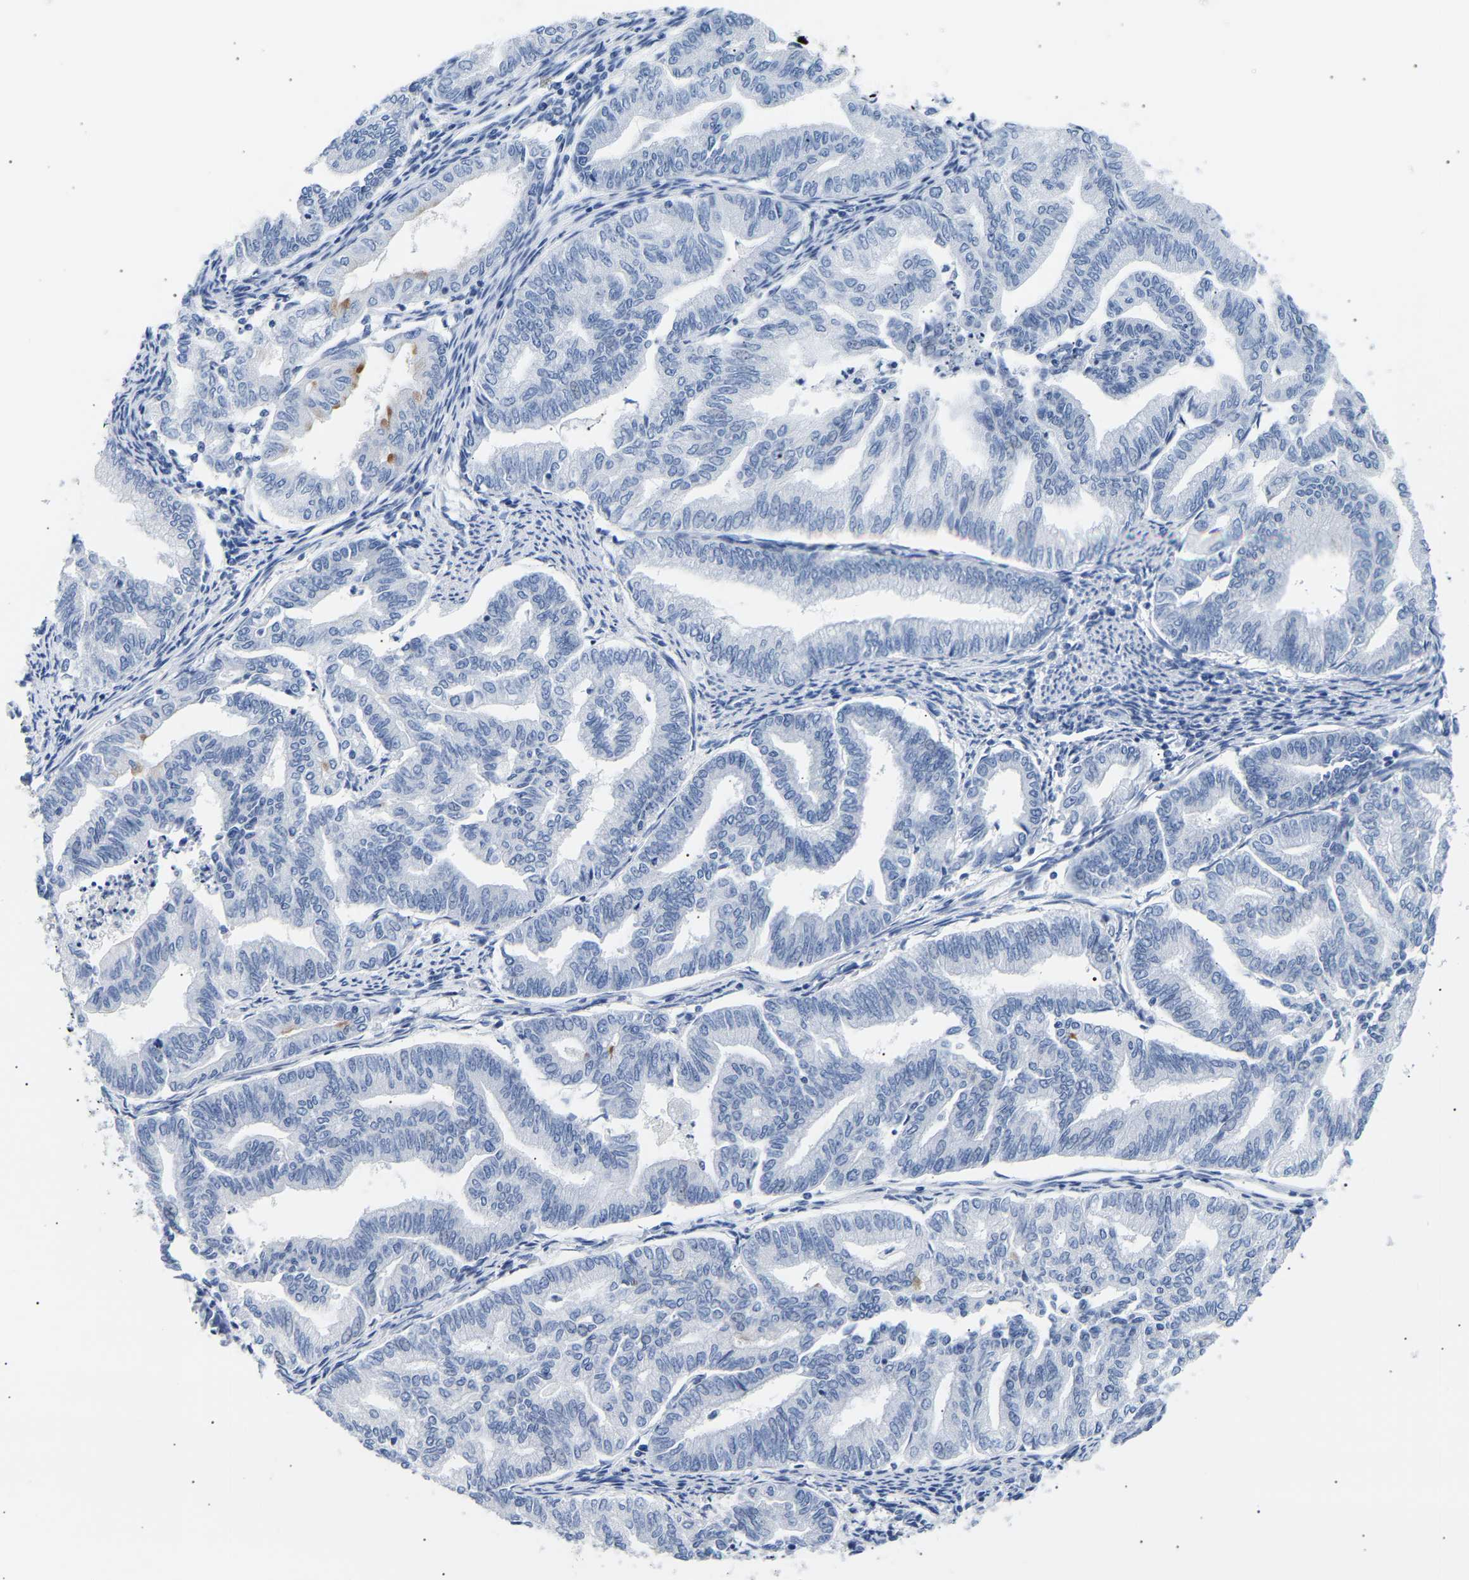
{"staining": {"intensity": "negative", "quantity": "none", "location": "none"}, "tissue": "endometrial cancer", "cell_type": "Tumor cells", "image_type": "cancer", "snomed": [{"axis": "morphology", "description": "Adenocarcinoma, NOS"}, {"axis": "topography", "description": "Endometrium"}], "caption": "IHC micrograph of neoplastic tissue: human endometrial adenocarcinoma stained with DAB (3,3'-diaminobenzidine) demonstrates no significant protein positivity in tumor cells. (DAB immunohistochemistry, high magnification).", "gene": "SPINK2", "patient": {"sex": "female", "age": 79}}